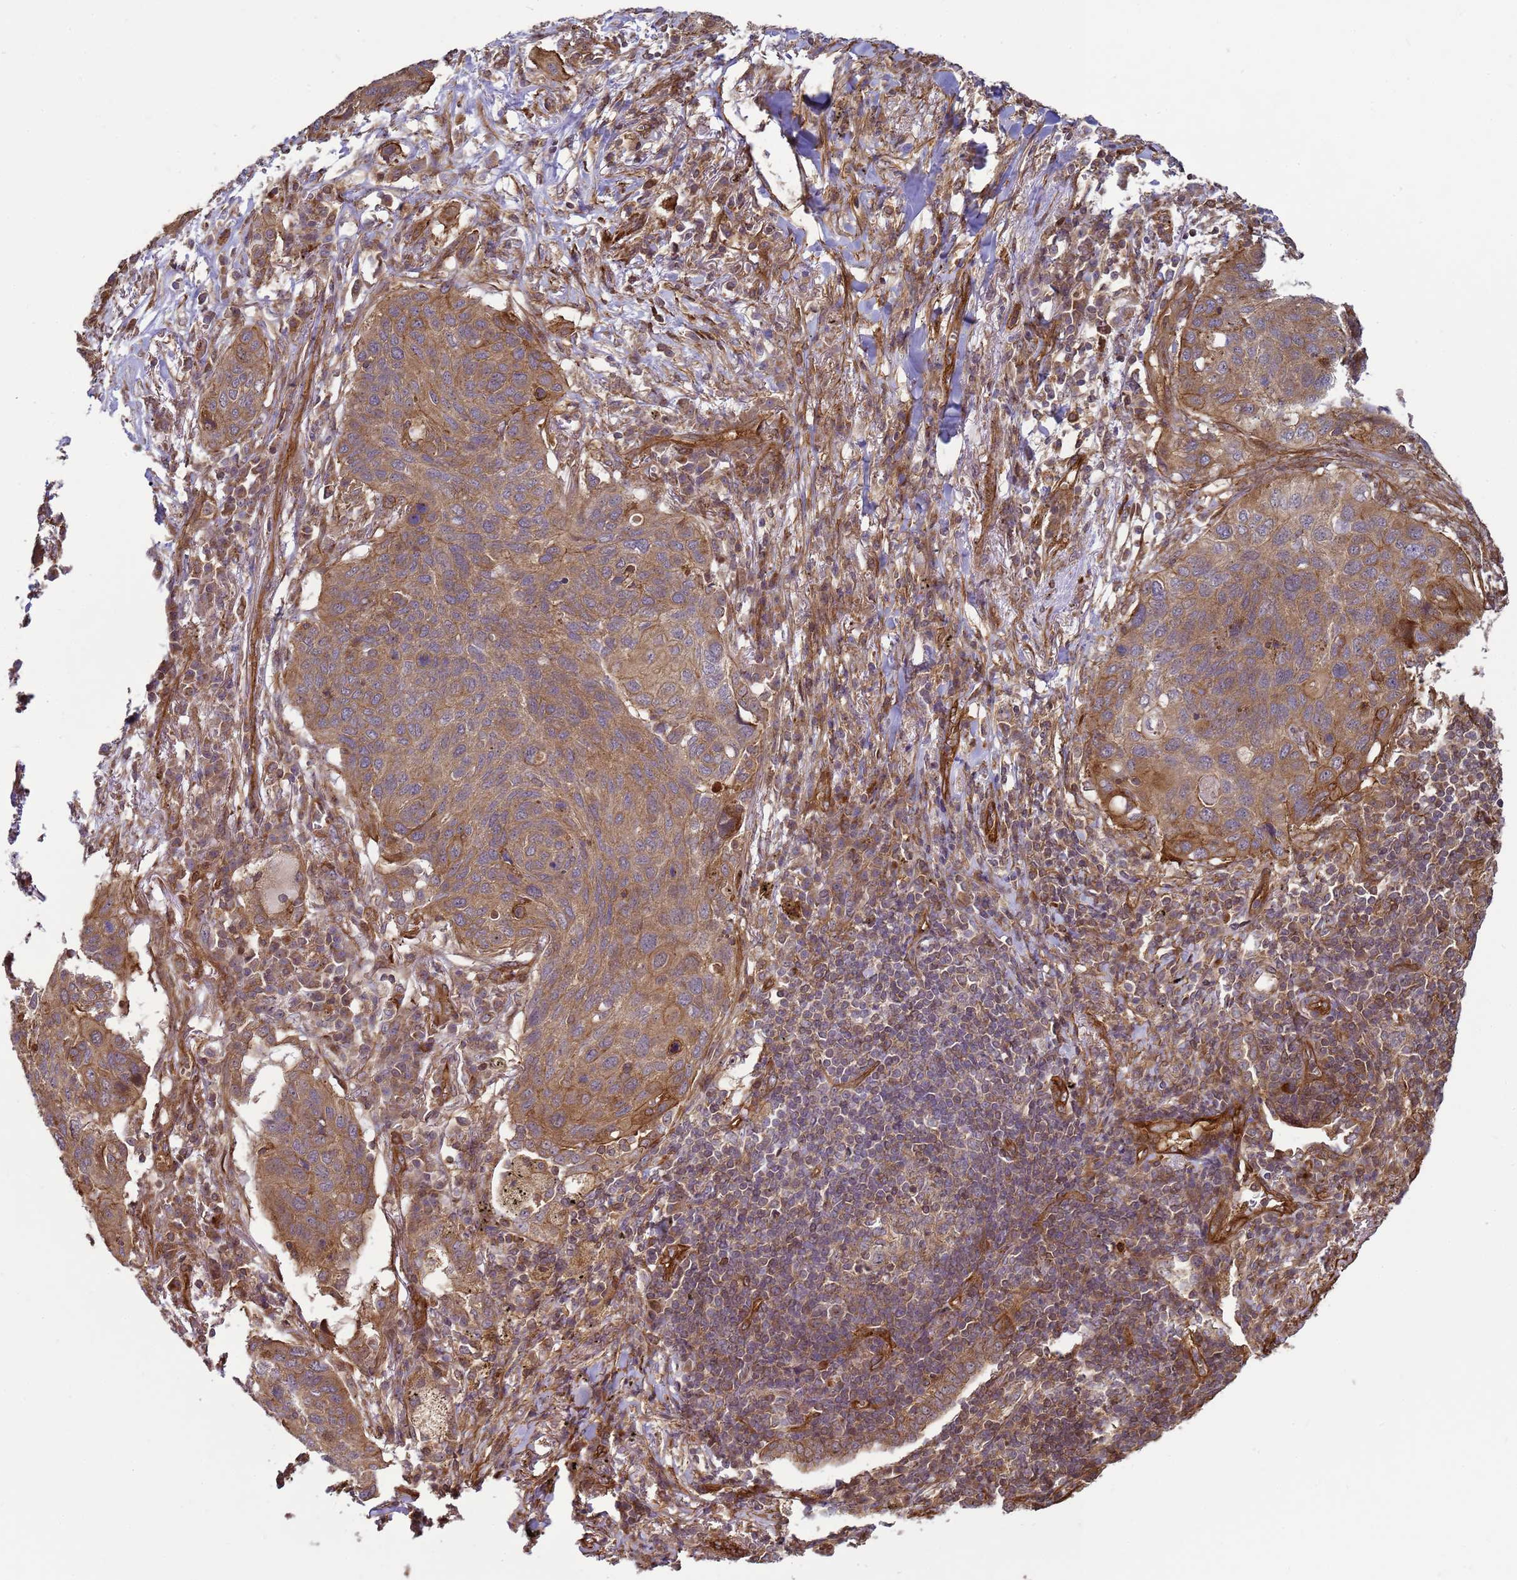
{"staining": {"intensity": "moderate", "quantity": ">75%", "location": "cytoplasmic/membranous"}, "tissue": "lung cancer", "cell_type": "Tumor cells", "image_type": "cancer", "snomed": [{"axis": "morphology", "description": "Squamous cell carcinoma, NOS"}, {"axis": "topography", "description": "Lung"}], "caption": "Tumor cells demonstrate moderate cytoplasmic/membranous expression in approximately >75% of cells in squamous cell carcinoma (lung).", "gene": "CNOT1", "patient": {"sex": "female", "age": 63}}